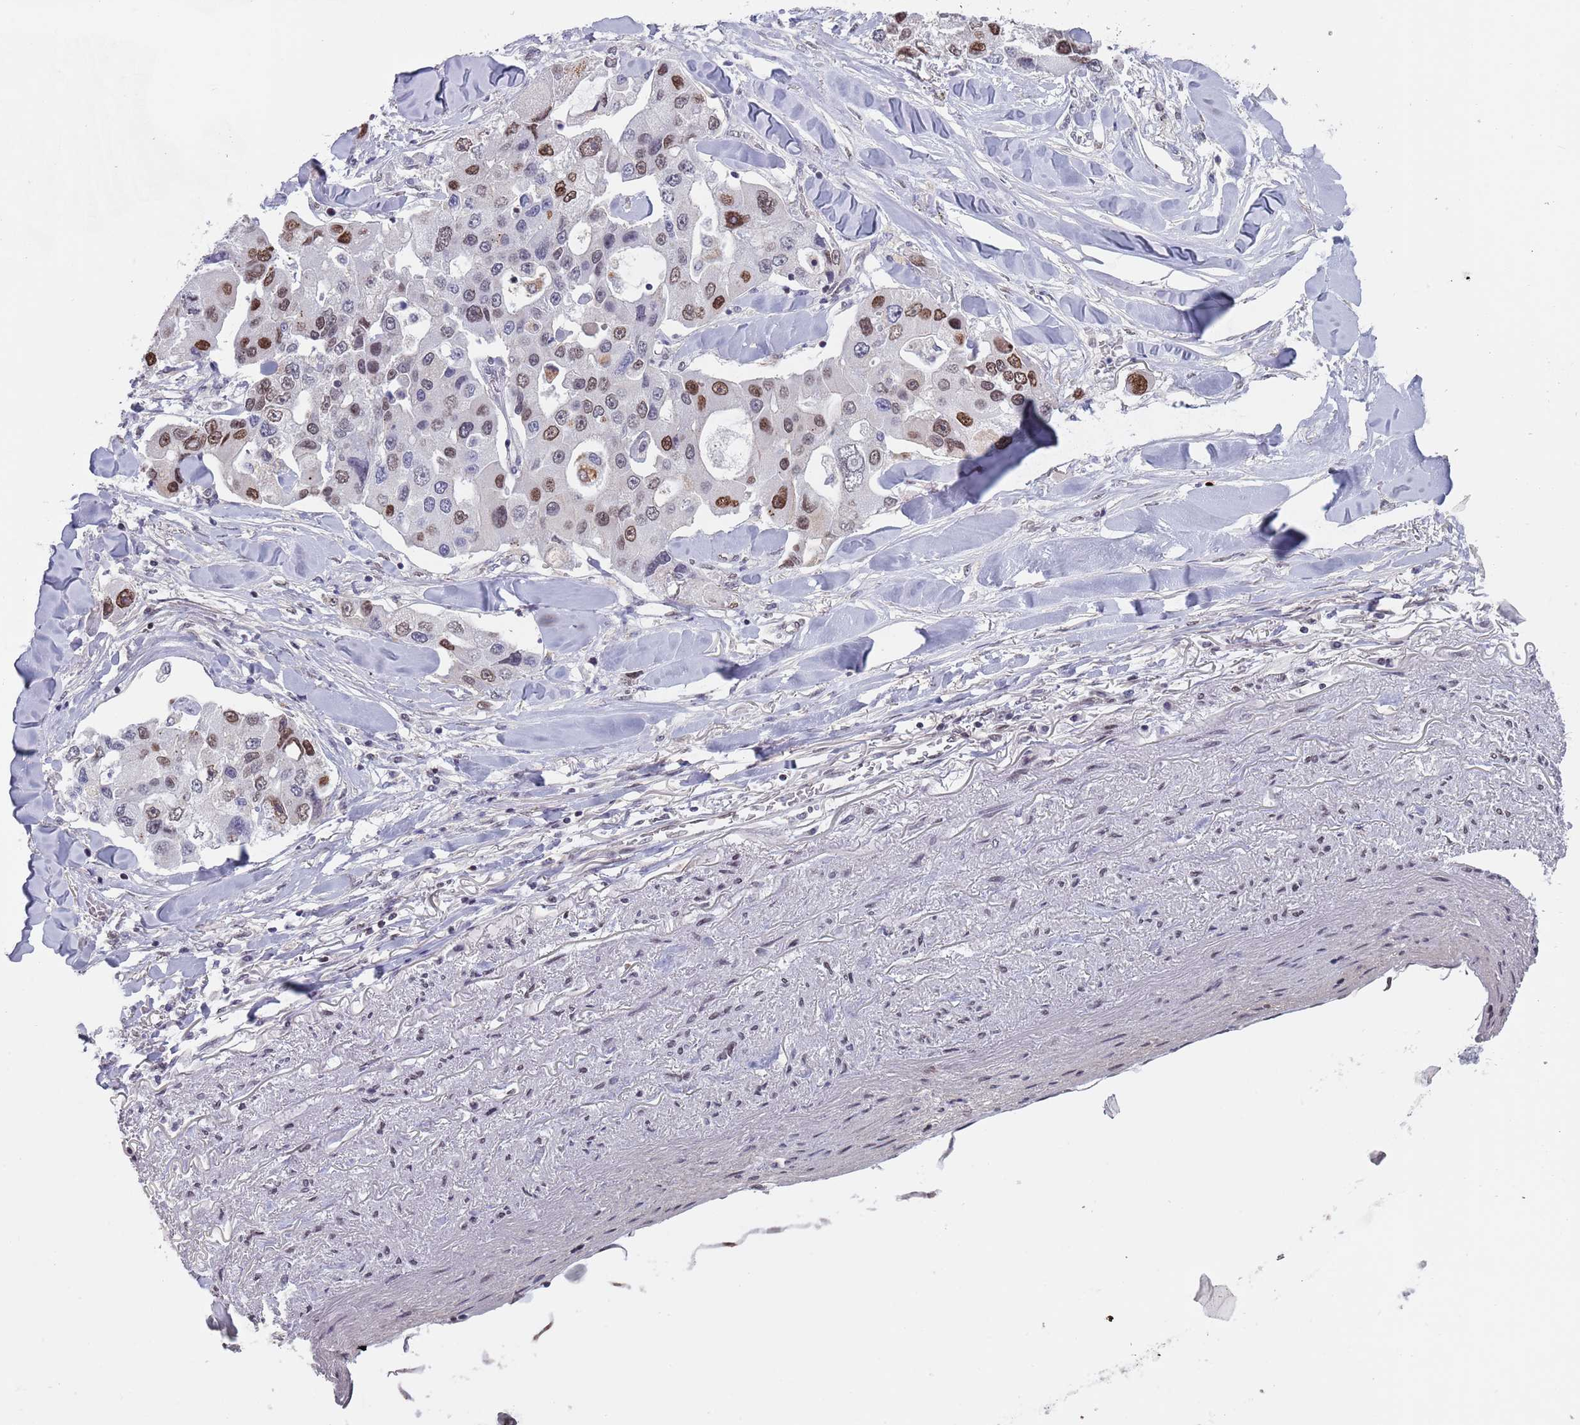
{"staining": {"intensity": "moderate", "quantity": "<25%", "location": "nuclear"}, "tissue": "lung cancer", "cell_type": "Tumor cells", "image_type": "cancer", "snomed": [{"axis": "morphology", "description": "Adenocarcinoma, NOS"}, {"axis": "topography", "description": "Lung"}], "caption": "Immunohistochemistry (DAB (3,3'-diaminobenzidine)) staining of human lung adenocarcinoma shows moderate nuclear protein staining in about <25% of tumor cells.", "gene": "MFSD12", "patient": {"sex": "female", "age": 54}}